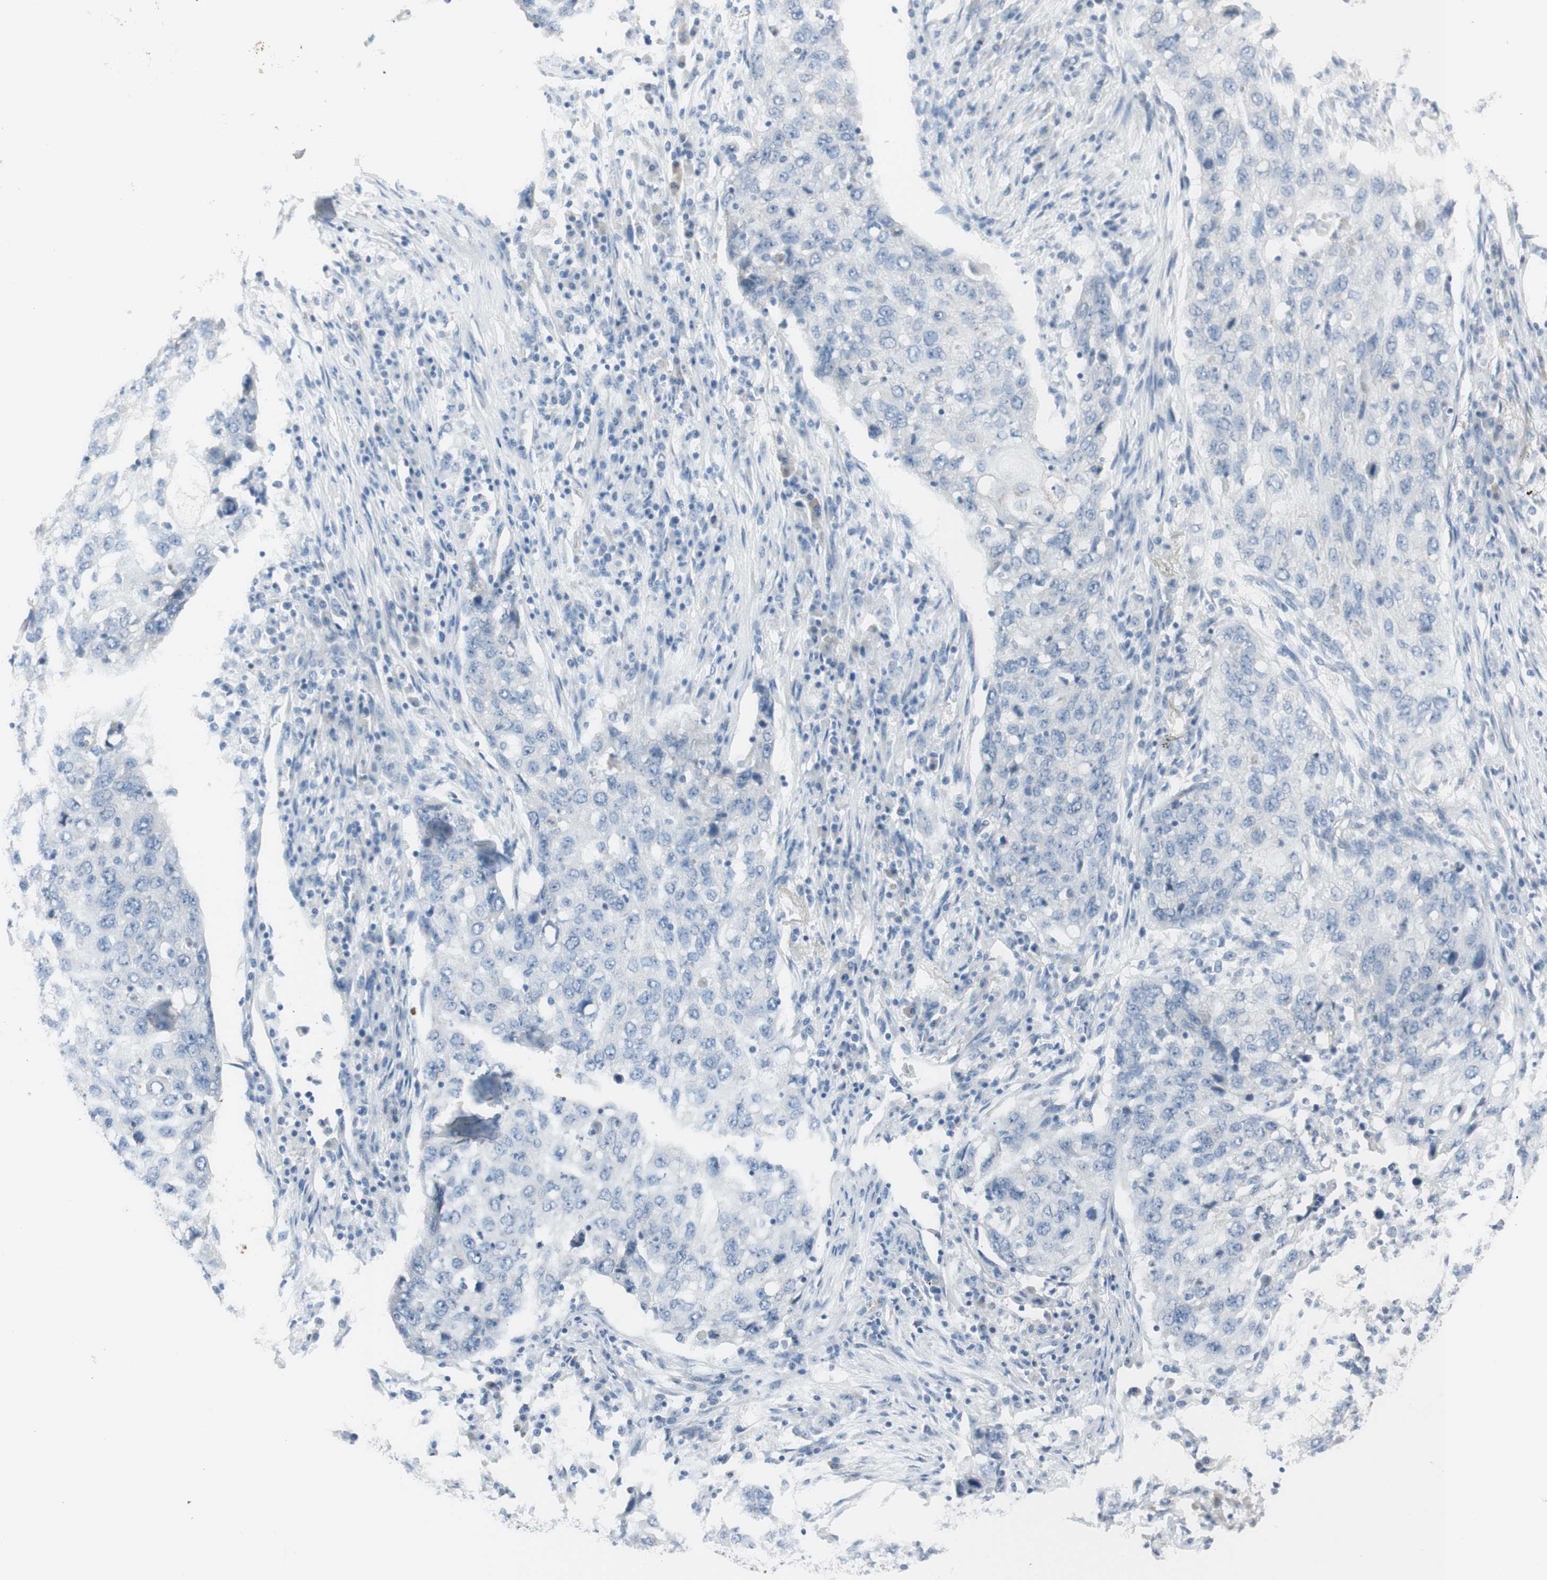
{"staining": {"intensity": "negative", "quantity": "none", "location": "none"}, "tissue": "lung cancer", "cell_type": "Tumor cells", "image_type": "cancer", "snomed": [{"axis": "morphology", "description": "Squamous cell carcinoma, NOS"}, {"axis": "topography", "description": "Lung"}], "caption": "DAB immunohistochemical staining of human squamous cell carcinoma (lung) reveals no significant positivity in tumor cells. The staining was performed using DAB (3,3'-diaminobenzidine) to visualize the protein expression in brown, while the nuclei were stained in blue with hematoxylin (Magnification: 20x).", "gene": "ART3", "patient": {"sex": "female", "age": 63}}